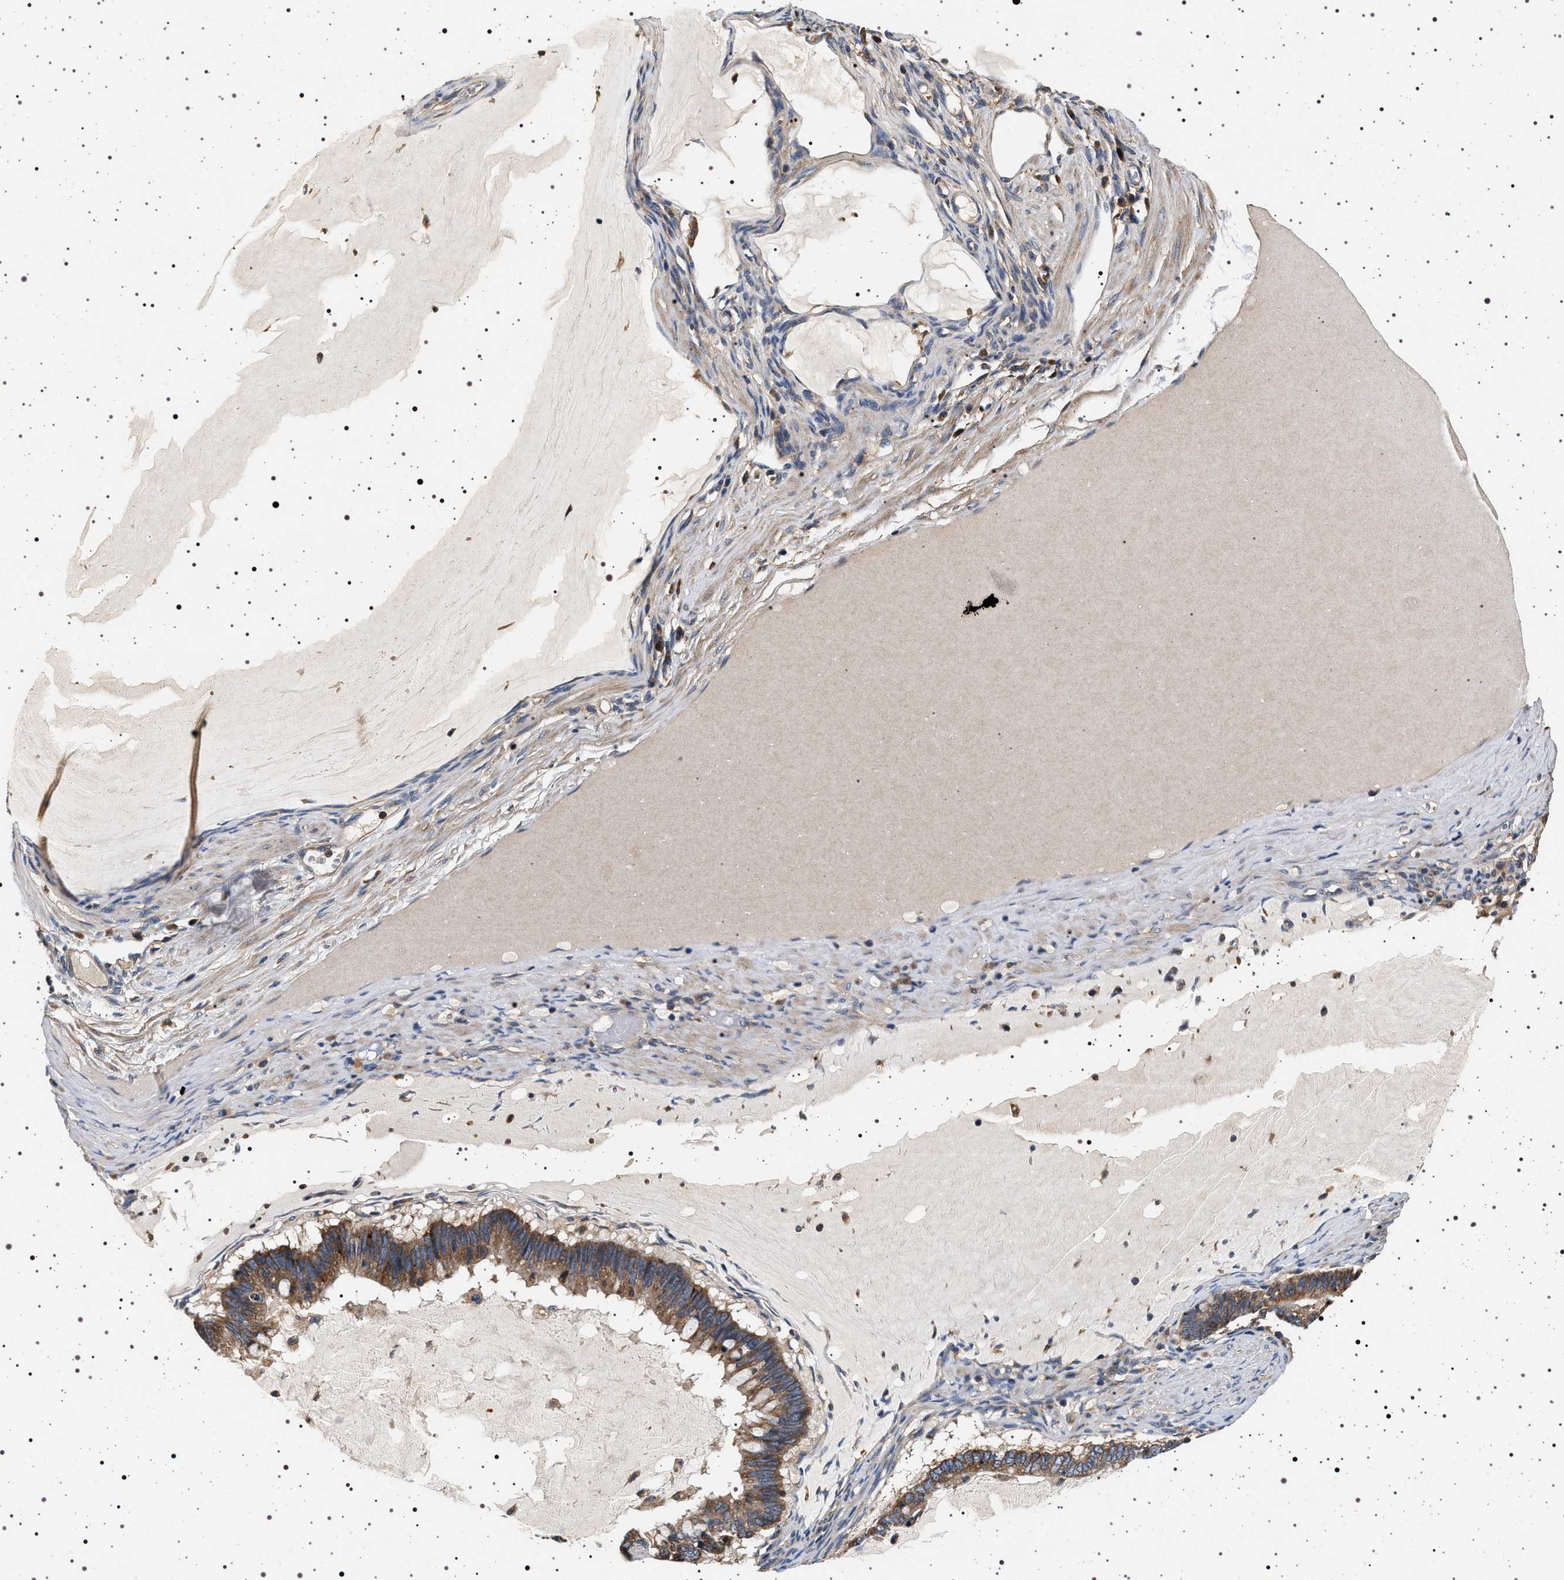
{"staining": {"intensity": "moderate", "quantity": ">75%", "location": "cytoplasmic/membranous"}, "tissue": "ovarian cancer", "cell_type": "Tumor cells", "image_type": "cancer", "snomed": [{"axis": "morphology", "description": "Cystadenocarcinoma, mucinous, NOS"}, {"axis": "topography", "description": "Ovary"}], "caption": "DAB immunohistochemical staining of human ovarian cancer shows moderate cytoplasmic/membranous protein staining in about >75% of tumor cells.", "gene": "DCBLD2", "patient": {"sex": "female", "age": 61}}